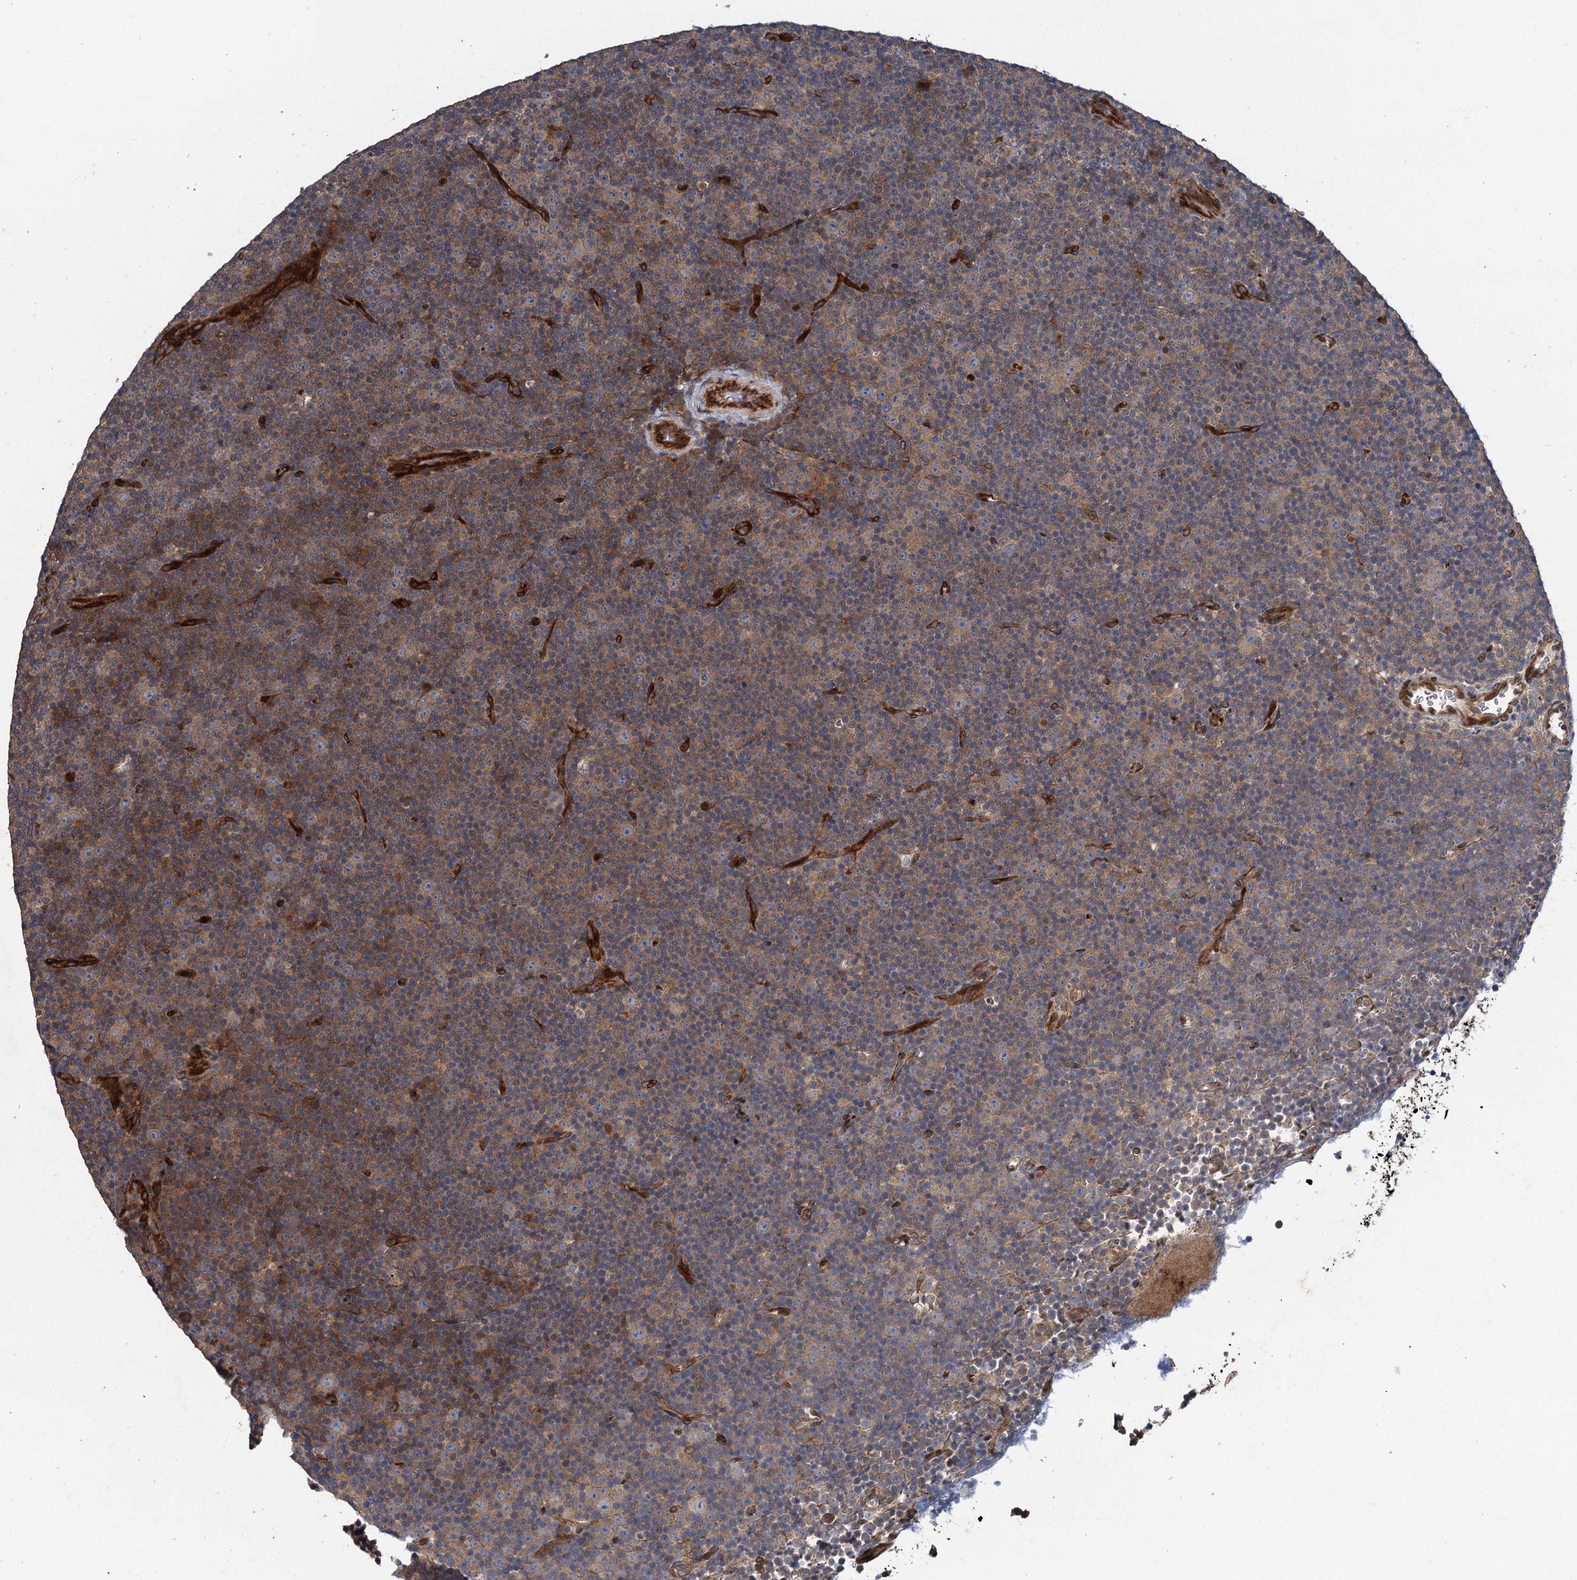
{"staining": {"intensity": "weak", "quantity": ">75%", "location": "cytoplasmic/membranous"}, "tissue": "lymphoma", "cell_type": "Tumor cells", "image_type": "cancer", "snomed": [{"axis": "morphology", "description": "Malignant lymphoma, non-Hodgkin's type, Low grade"}, {"axis": "topography", "description": "Lymph node"}], "caption": "Immunohistochemistry (IHC) histopathology image of human malignant lymphoma, non-Hodgkin's type (low-grade) stained for a protein (brown), which exhibits low levels of weak cytoplasmic/membranous staining in about >75% of tumor cells.", "gene": "RHOBTB1", "patient": {"sex": "female", "age": 67}}